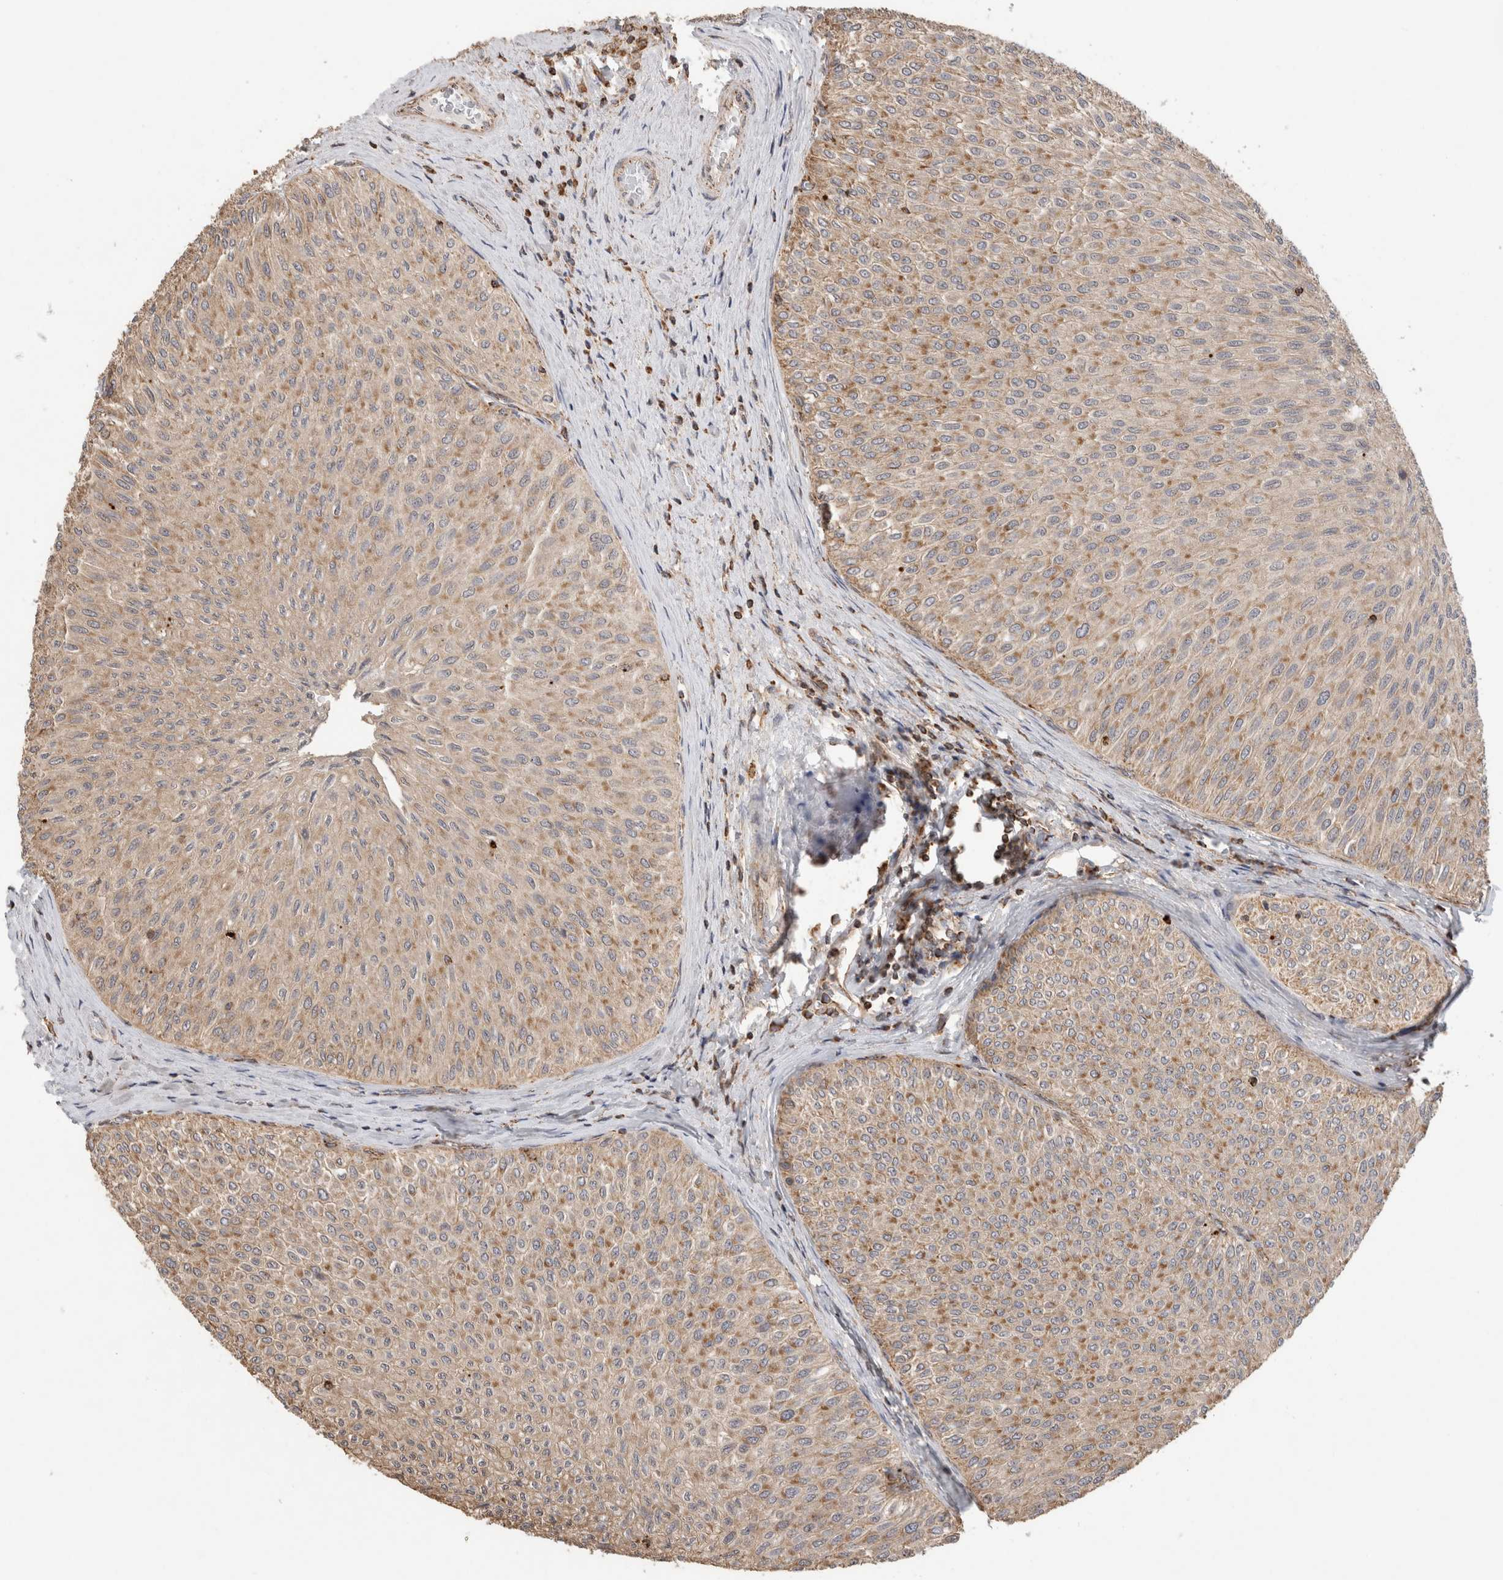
{"staining": {"intensity": "moderate", "quantity": "25%-75%", "location": "cytoplasmic/membranous"}, "tissue": "urothelial cancer", "cell_type": "Tumor cells", "image_type": "cancer", "snomed": [{"axis": "morphology", "description": "Urothelial carcinoma, Low grade"}, {"axis": "topography", "description": "Urinary bladder"}], "caption": "High-power microscopy captured an IHC histopathology image of urothelial carcinoma (low-grade), revealing moderate cytoplasmic/membranous staining in approximately 25%-75% of tumor cells.", "gene": "IMMP2L", "patient": {"sex": "male", "age": 78}}